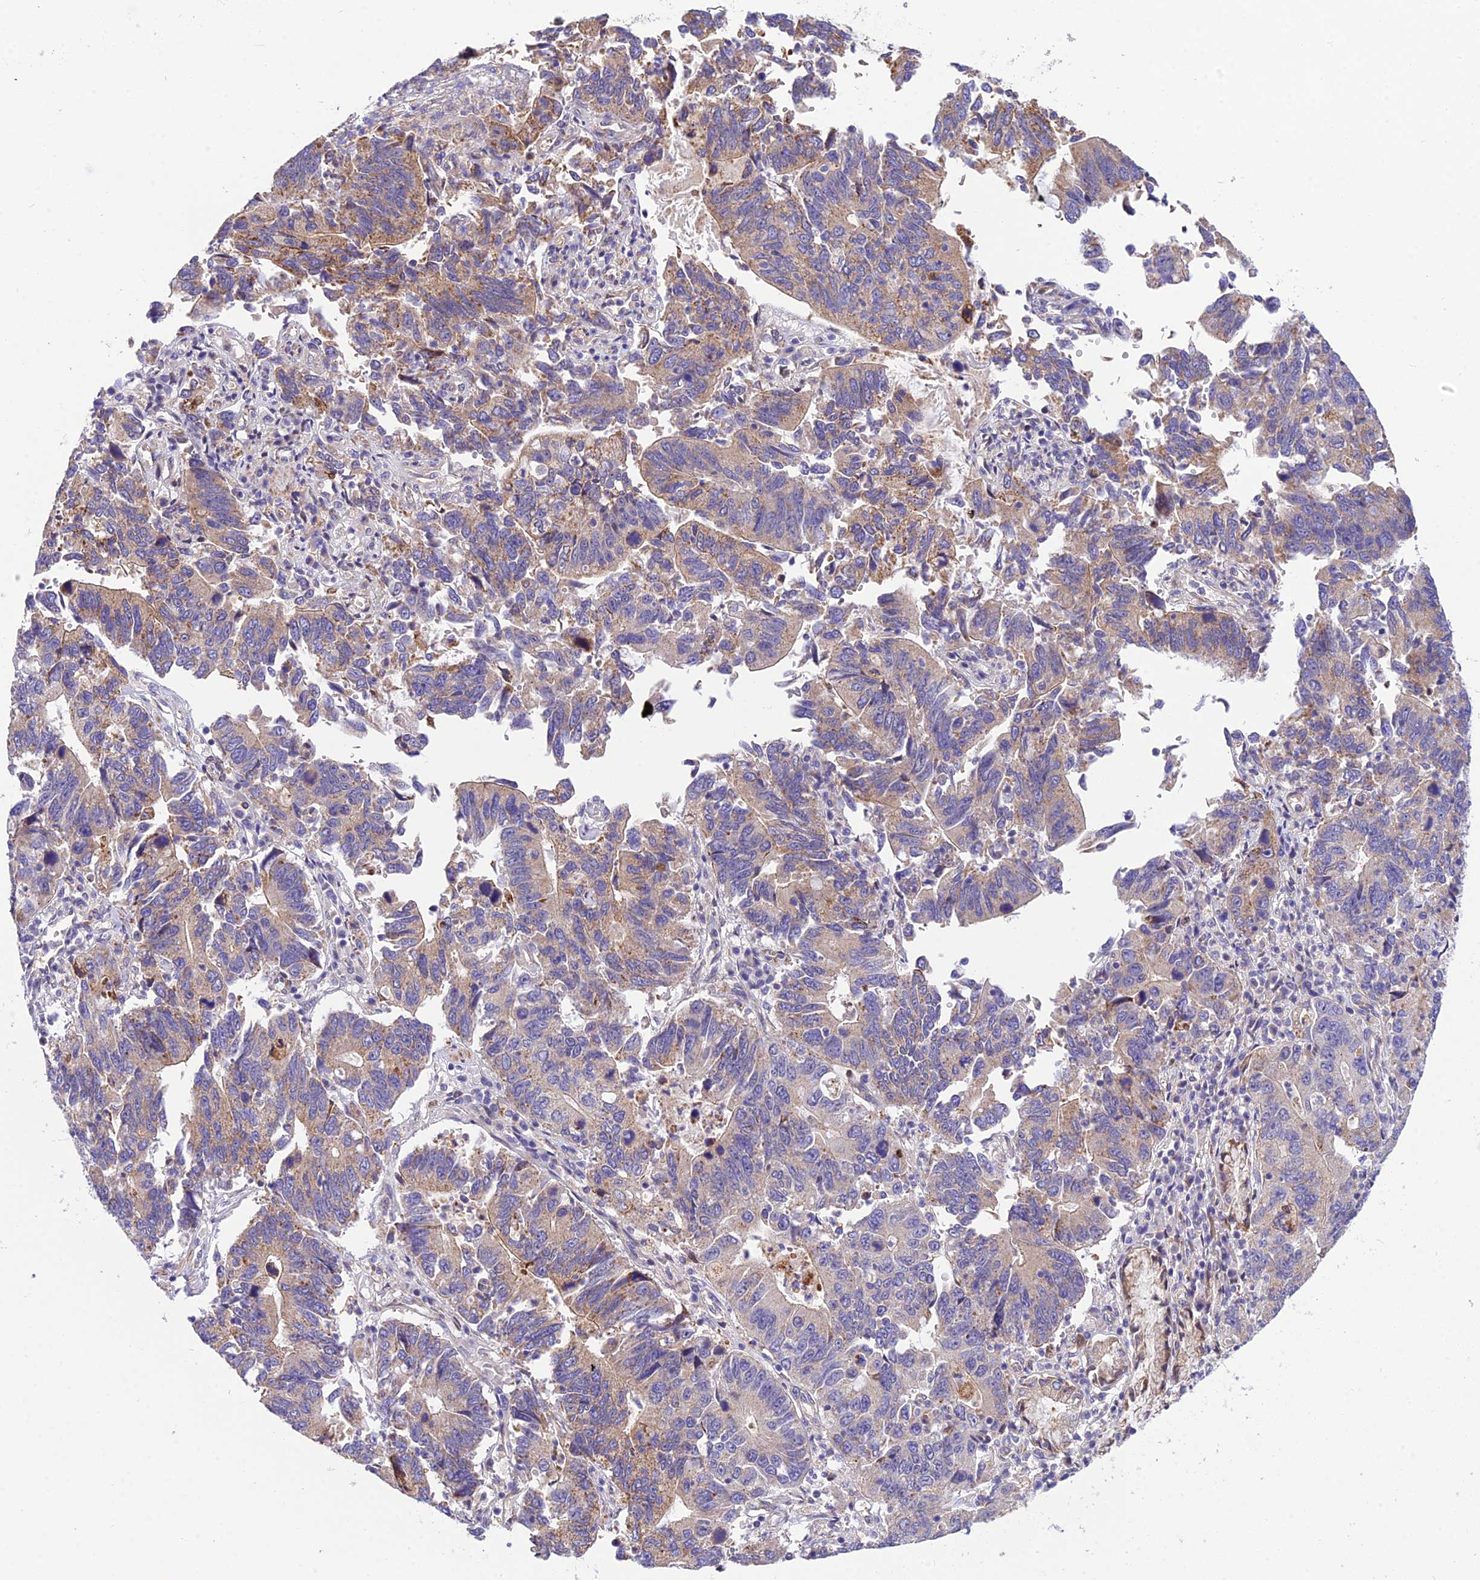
{"staining": {"intensity": "moderate", "quantity": ">75%", "location": "cytoplasmic/membranous"}, "tissue": "stomach cancer", "cell_type": "Tumor cells", "image_type": "cancer", "snomed": [{"axis": "morphology", "description": "Adenocarcinoma, NOS"}, {"axis": "topography", "description": "Stomach"}], "caption": "Immunohistochemistry (IHC) image of stomach cancer (adenocarcinoma) stained for a protein (brown), which displays medium levels of moderate cytoplasmic/membranous expression in approximately >75% of tumor cells.", "gene": "TRIM43B", "patient": {"sex": "male", "age": 59}}